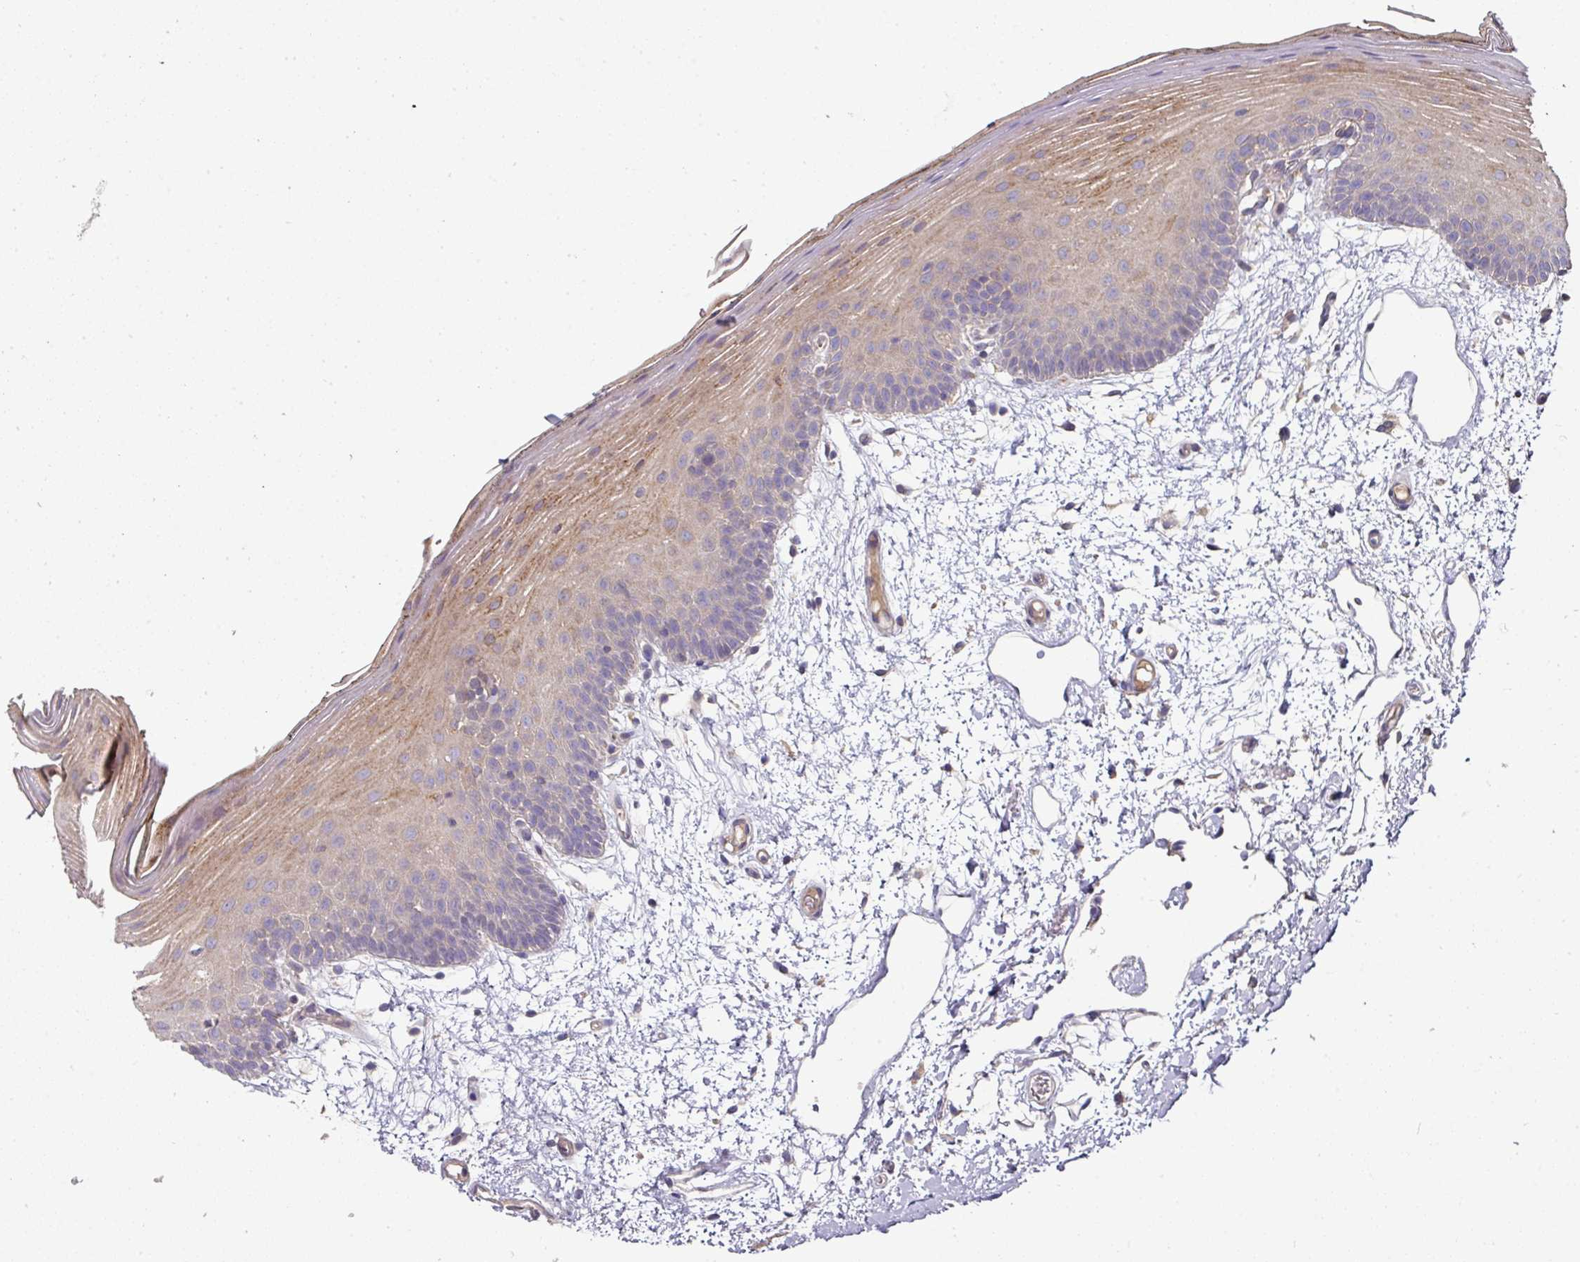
{"staining": {"intensity": "moderate", "quantity": "<25%", "location": "cytoplasmic/membranous"}, "tissue": "oral mucosa", "cell_type": "Squamous epithelial cells", "image_type": "normal", "snomed": [{"axis": "morphology", "description": "Normal tissue, NOS"}, {"axis": "morphology", "description": "Squamous cell carcinoma, NOS"}, {"axis": "topography", "description": "Oral tissue"}, {"axis": "topography", "description": "Head-Neck"}], "caption": "The photomicrograph demonstrates immunohistochemical staining of normal oral mucosa. There is moderate cytoplasmic/membranous staining is identified in approximately <25% of squamous epithelial cells. The staining is performed using DAB brown chromogen to label protein expression. The nuclei are counter-stained blue using hematoxylin.", "gene": "C4orf48", "patient": {"sex": "female", "age": 81}}